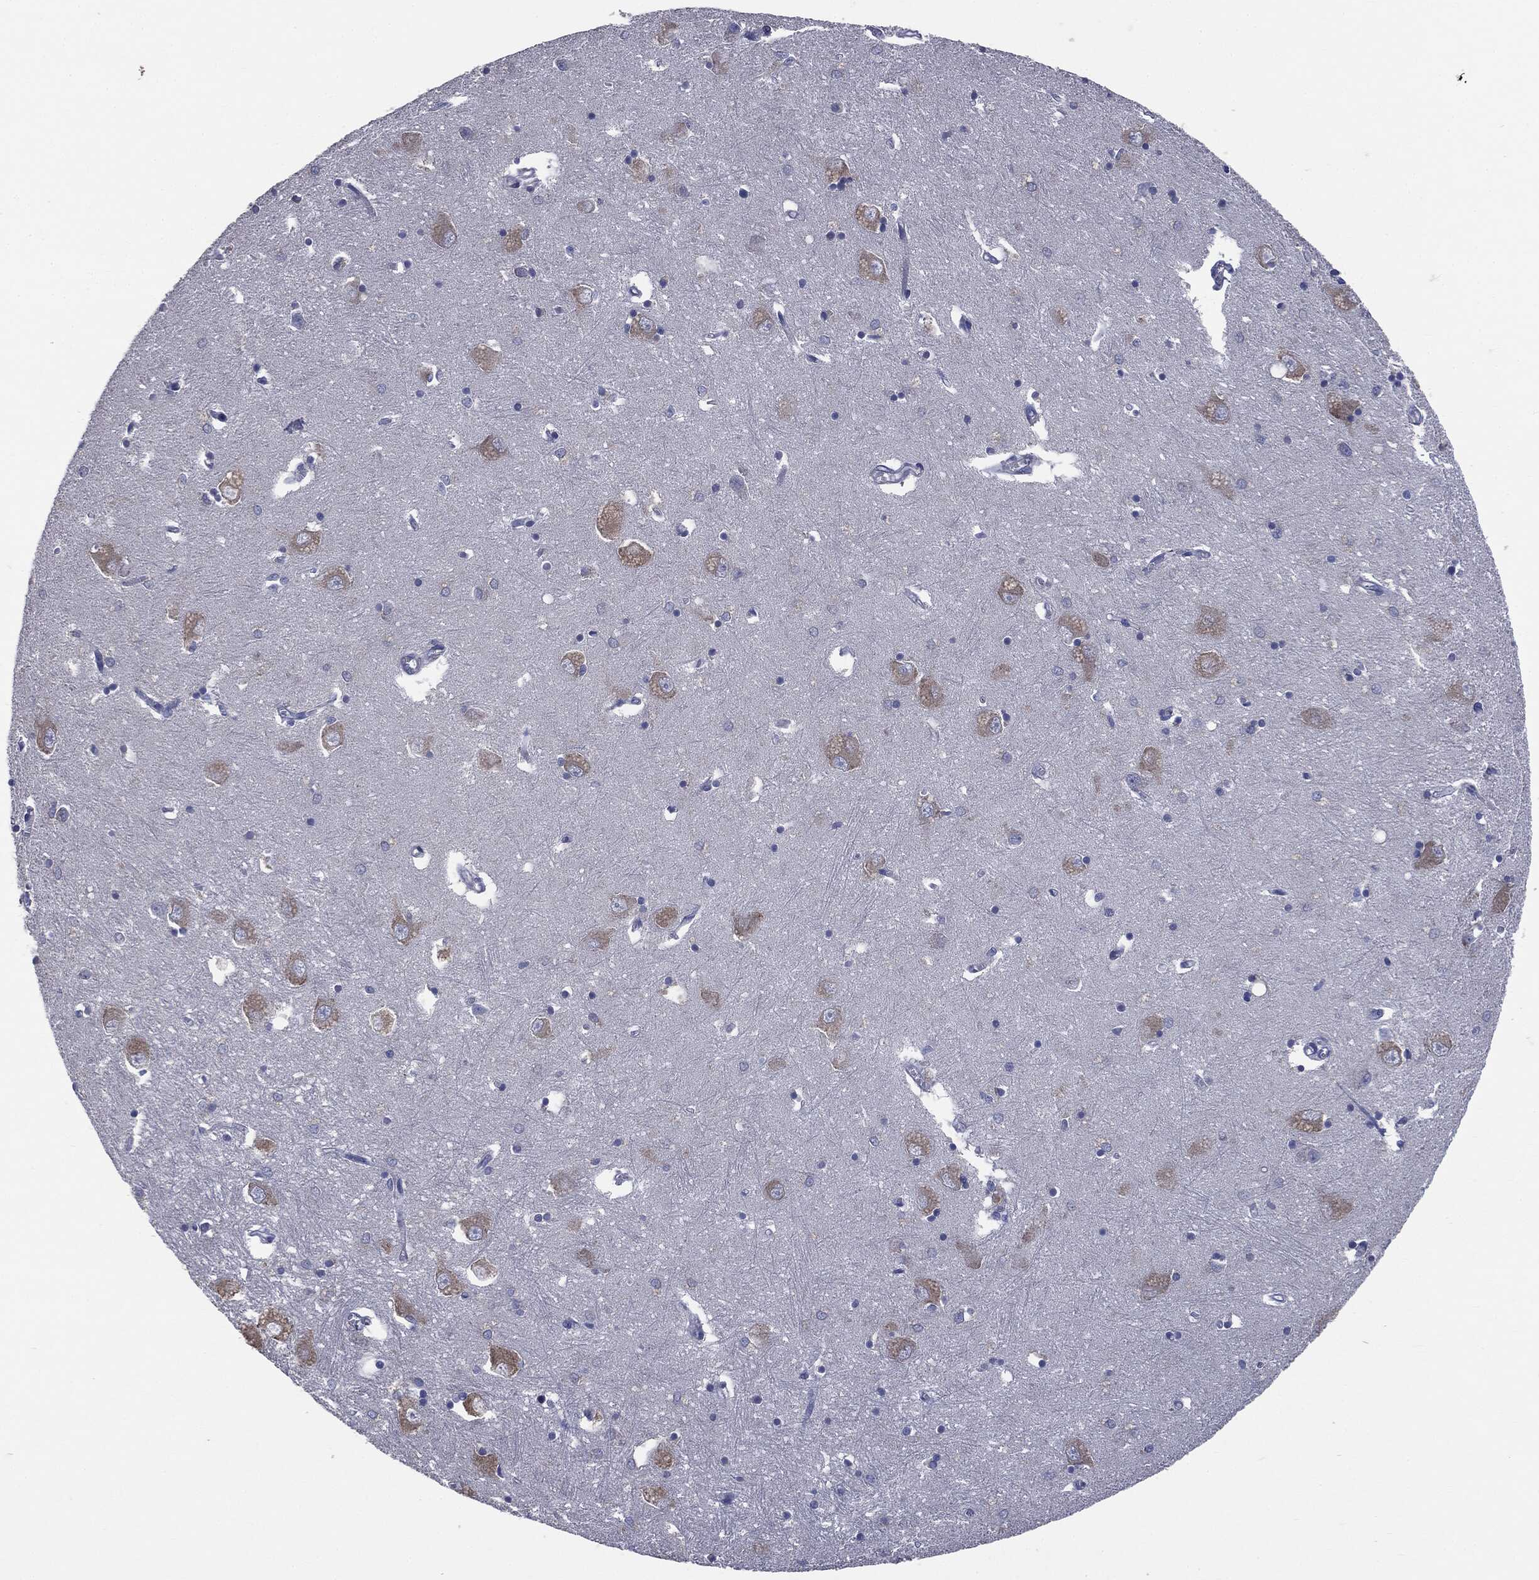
{"staining": {"intensity": "negative", "quantity": "none", "location": "none"}, "tissue": "caudate", "cell_type": "Glial cells", "image_type": "normal", "snomed": [{"axis": "morphology", "description": "Normal tissue, NOS"}, {"axis": "topography", "description": "Lateral ventricle wall"}], "caption": "Protein analysis of benign caudate displays no significant positivity in glial cells.", "gene": "PTGS2", "patient": {"sex": "male", "age": 54}}